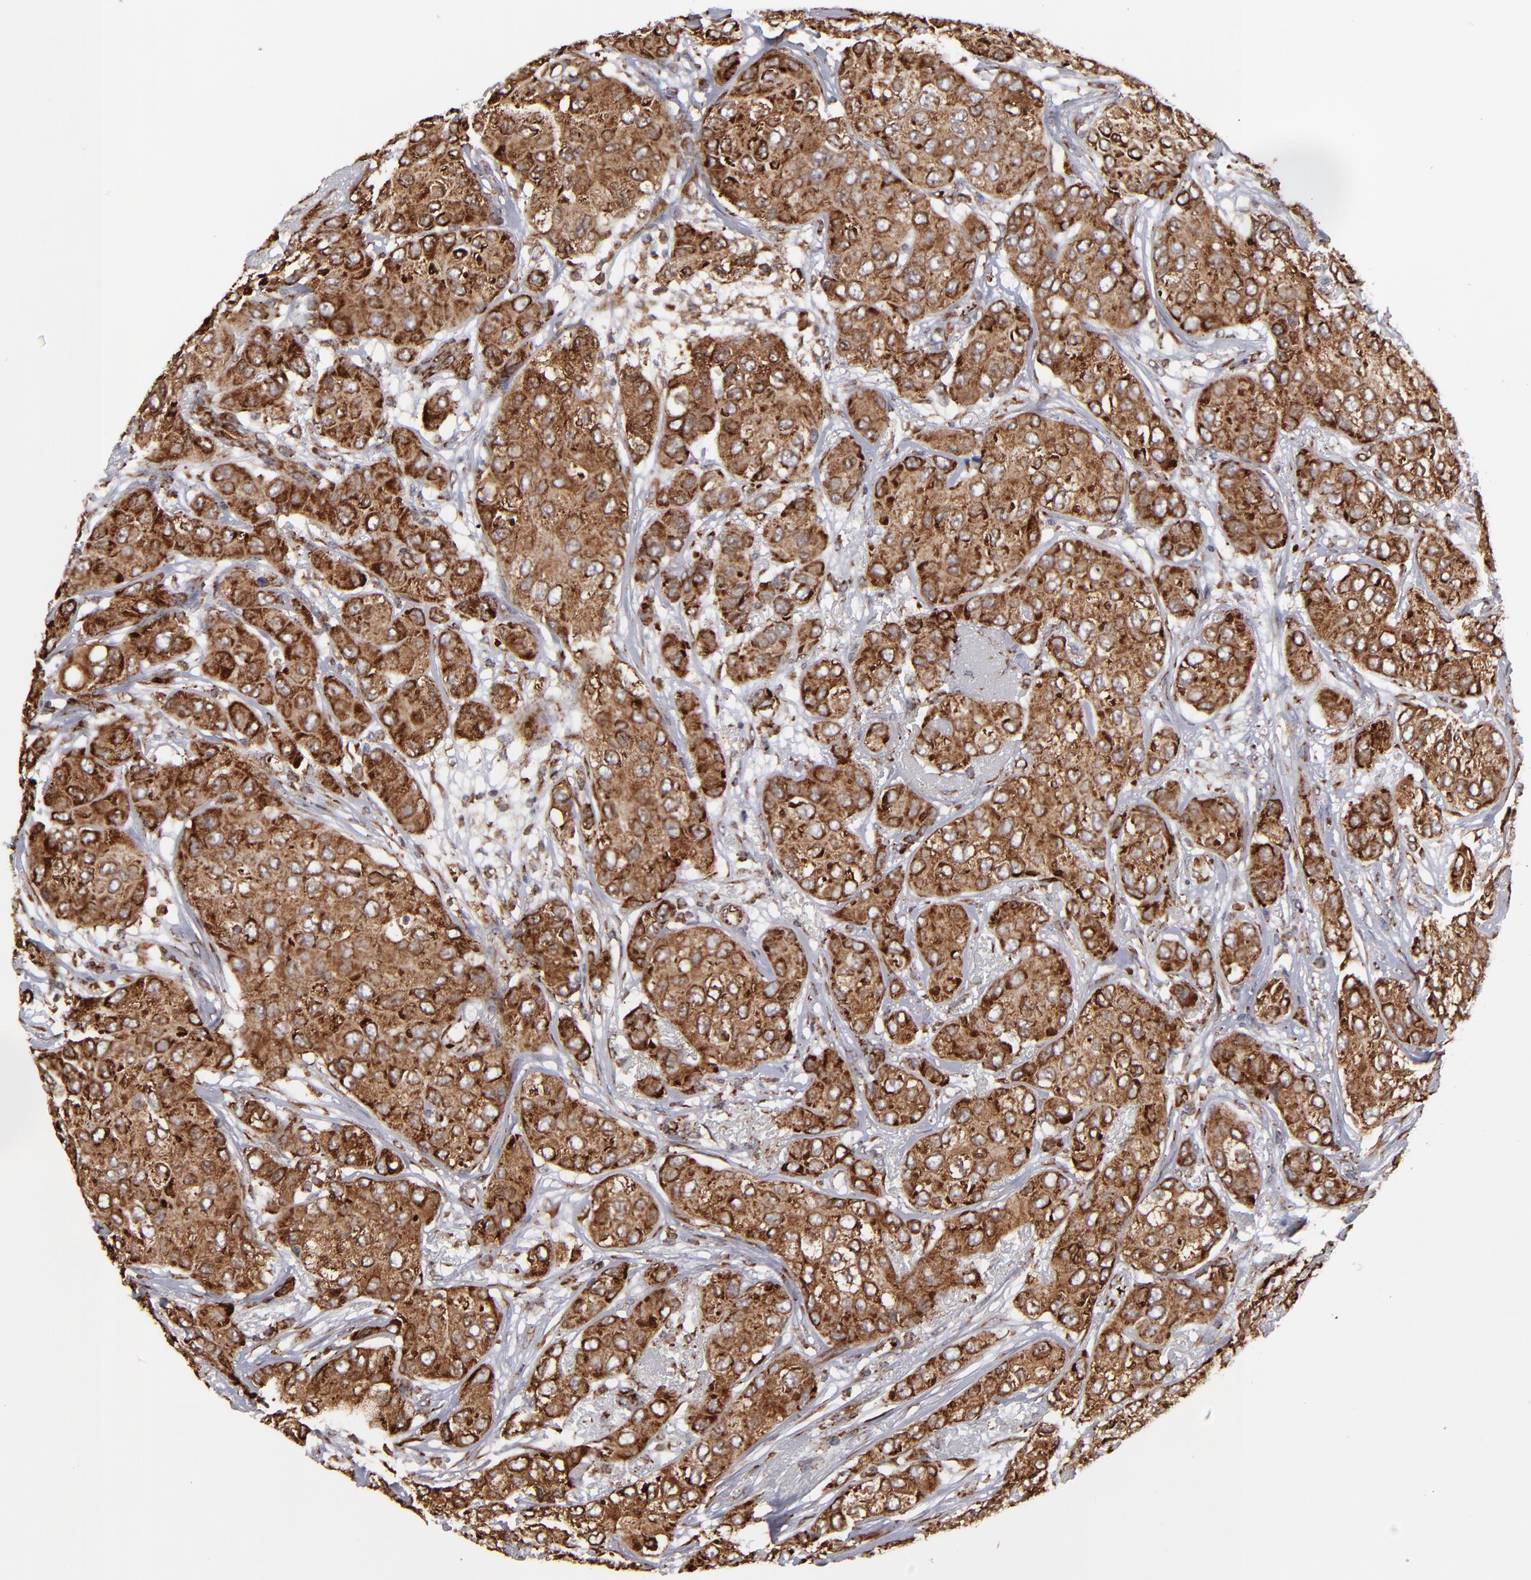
{"staining": {"intensity": "strong", "quantity": ">75%", "location": "cytoplasmic/membranous"}, "tissue": "breast cancer", "cell_type": "Tumor cells", "image_type": "cancer", "snomed": [{"axis": "morphology", "description": "Duct carcinoma"}, {"axis": "topography", "description": "Breast"}], "caption": "A high amount of strong cytoplasmic/membranous staining is identified in about >75% of tumor cells in breast cancer (invasive ductal carcinoma) tissue.", "gene": "KTN1", "patient": {"sex": "female", "age": 68}}